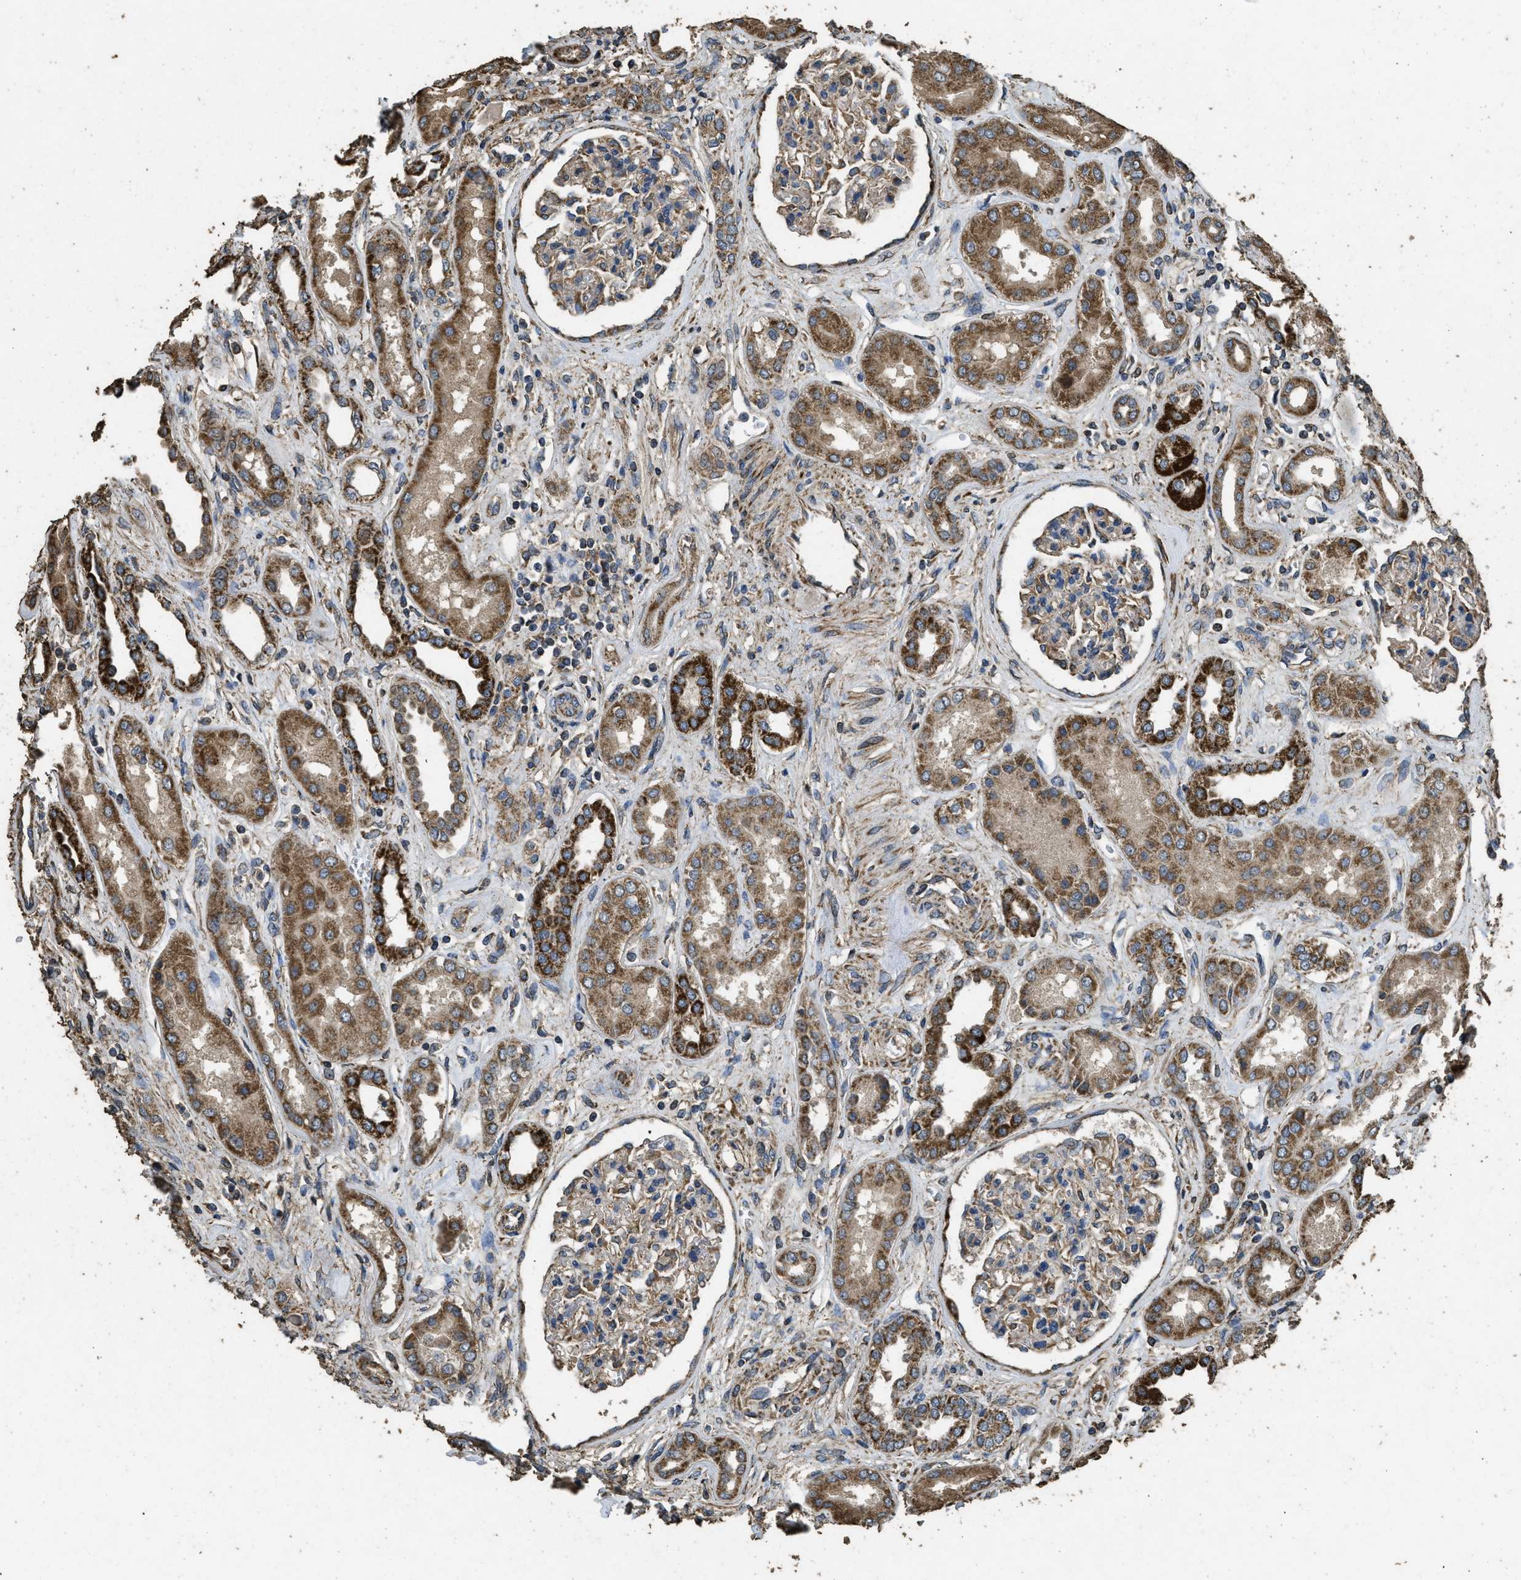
{"staining": {"intensity": "moderate", "quantity": "25%-75%", "location": "cytoplasmic/membranous"}, "tissue": "kidney", "cell_type": "Cells in glomeruli", "image_type": "normal", "snomed": [{"axis": "morphology", "description": "Normal tissue, NOS"}, {"axis": "topography", "description": "Kidney"}], "caption": "Approximately 25%-75% of cells in glomeruli in normal kidney demonstrate moderate cytoplasmic/membranous protein positivity as visualized by brown immunohistochemical staining.", "gene": "CYRIA", "patient": {"sex": "male", "age": 59}}